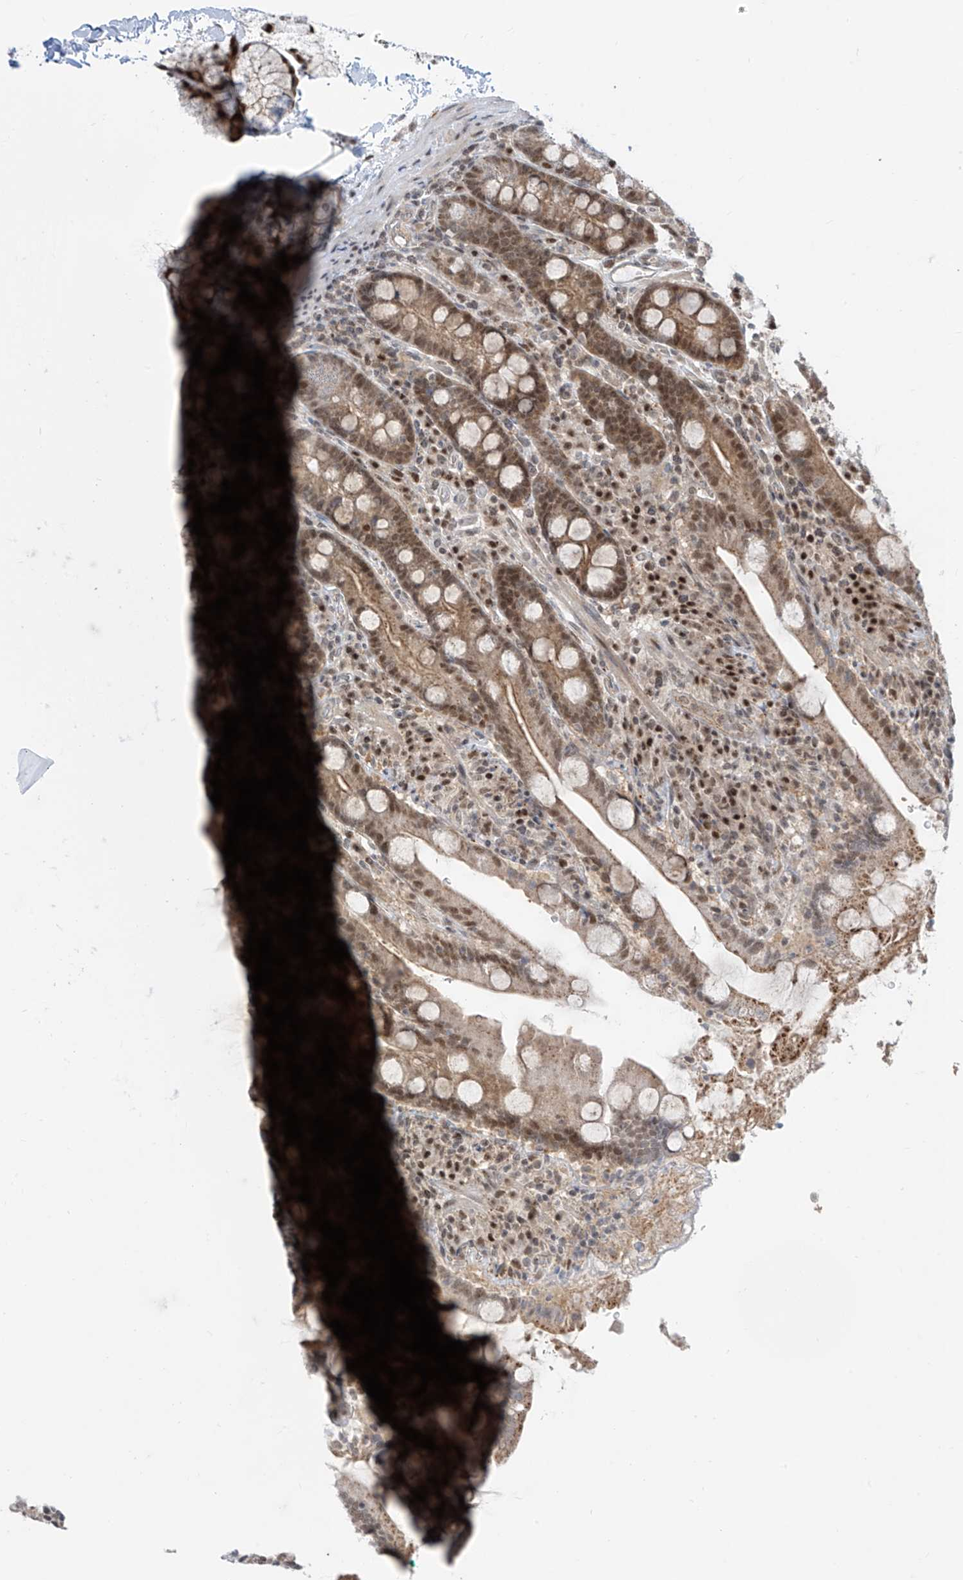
{"staining": {"intensity": "moderate", "quantity": ">75%", "location": "cytoplasmic/membranous,nuclear"}, "tissue": "duodenum", "cell_type": "Glandular cells", "image_type": "normal", "snomed": [{"axis": "morphology", "description": "Normal tissue, NOS"}, {"axis": "topography", "description": "Duodenum"}], "caption": "Immunohistochemistry (IHC) image of normal duodenum: human duodenum stained using immunohistochemistry (IHC) reveals medium levels of moderate protein expression localized specifically in the cytoplasmic/membranous,nuclear of glandular cells, appearing as a cytoplasmic/membranous,nuclear brown color.", "gene": "LAGE3", "patient": {"sex": "male", "age": 35}}